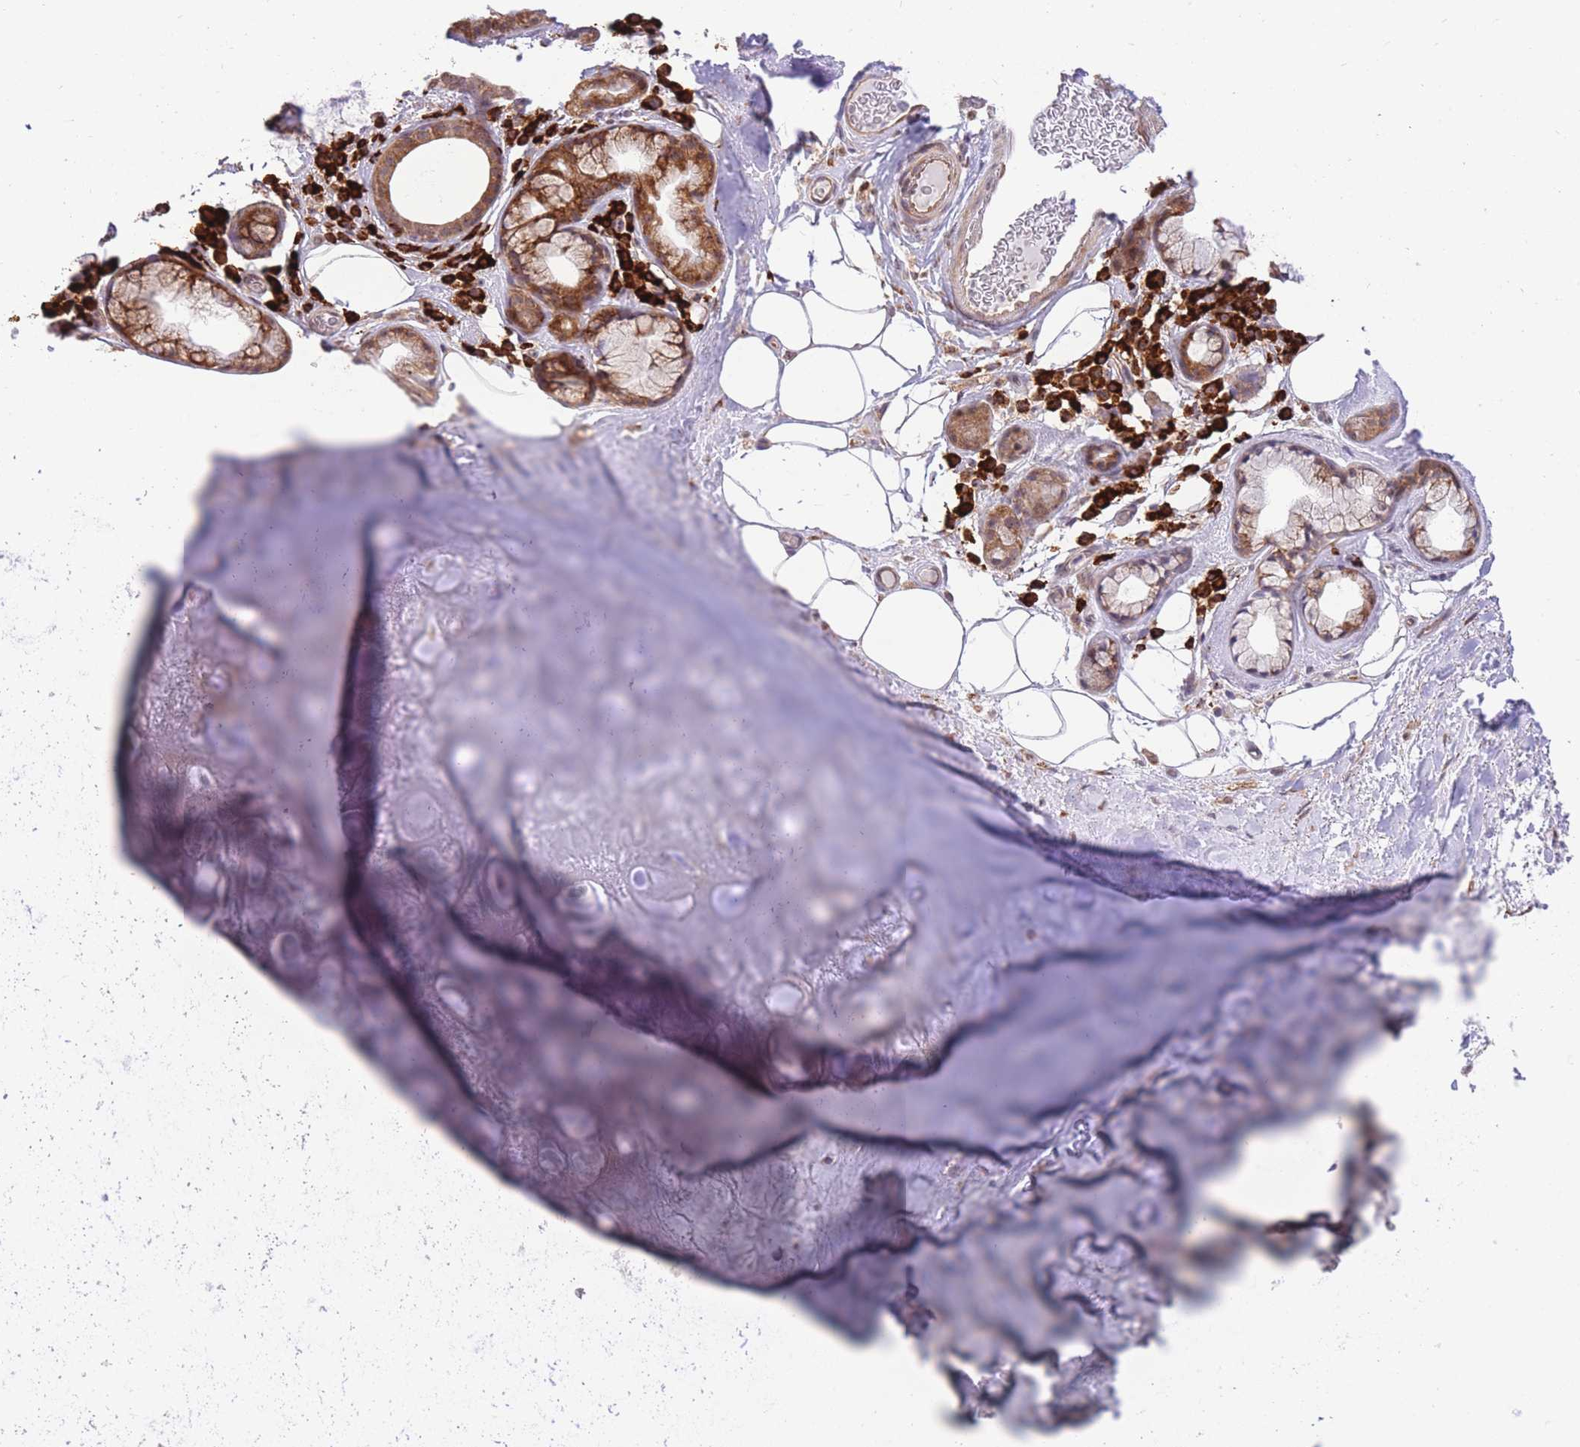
{"staining": {"intensity": "negative", "quantity": "none", "location": "none"}, "tissue": "adipose tissue", "cell_type": "Adipocytes", "image_type": "normal", "snomed": [{"axis": "morphology", "description": "Normal tissue, NOS"}, {"axis": "topography", "description": "Cartilage tissue"}], "caption": "Immunohistochemistry (IHC) photomicrograph of benign adipose tissue stained for a protein (brown), which exhibits no expression in adipocytes.", "gene": "EXOSC8", "patient": {"sex": "male", "age": 81}}